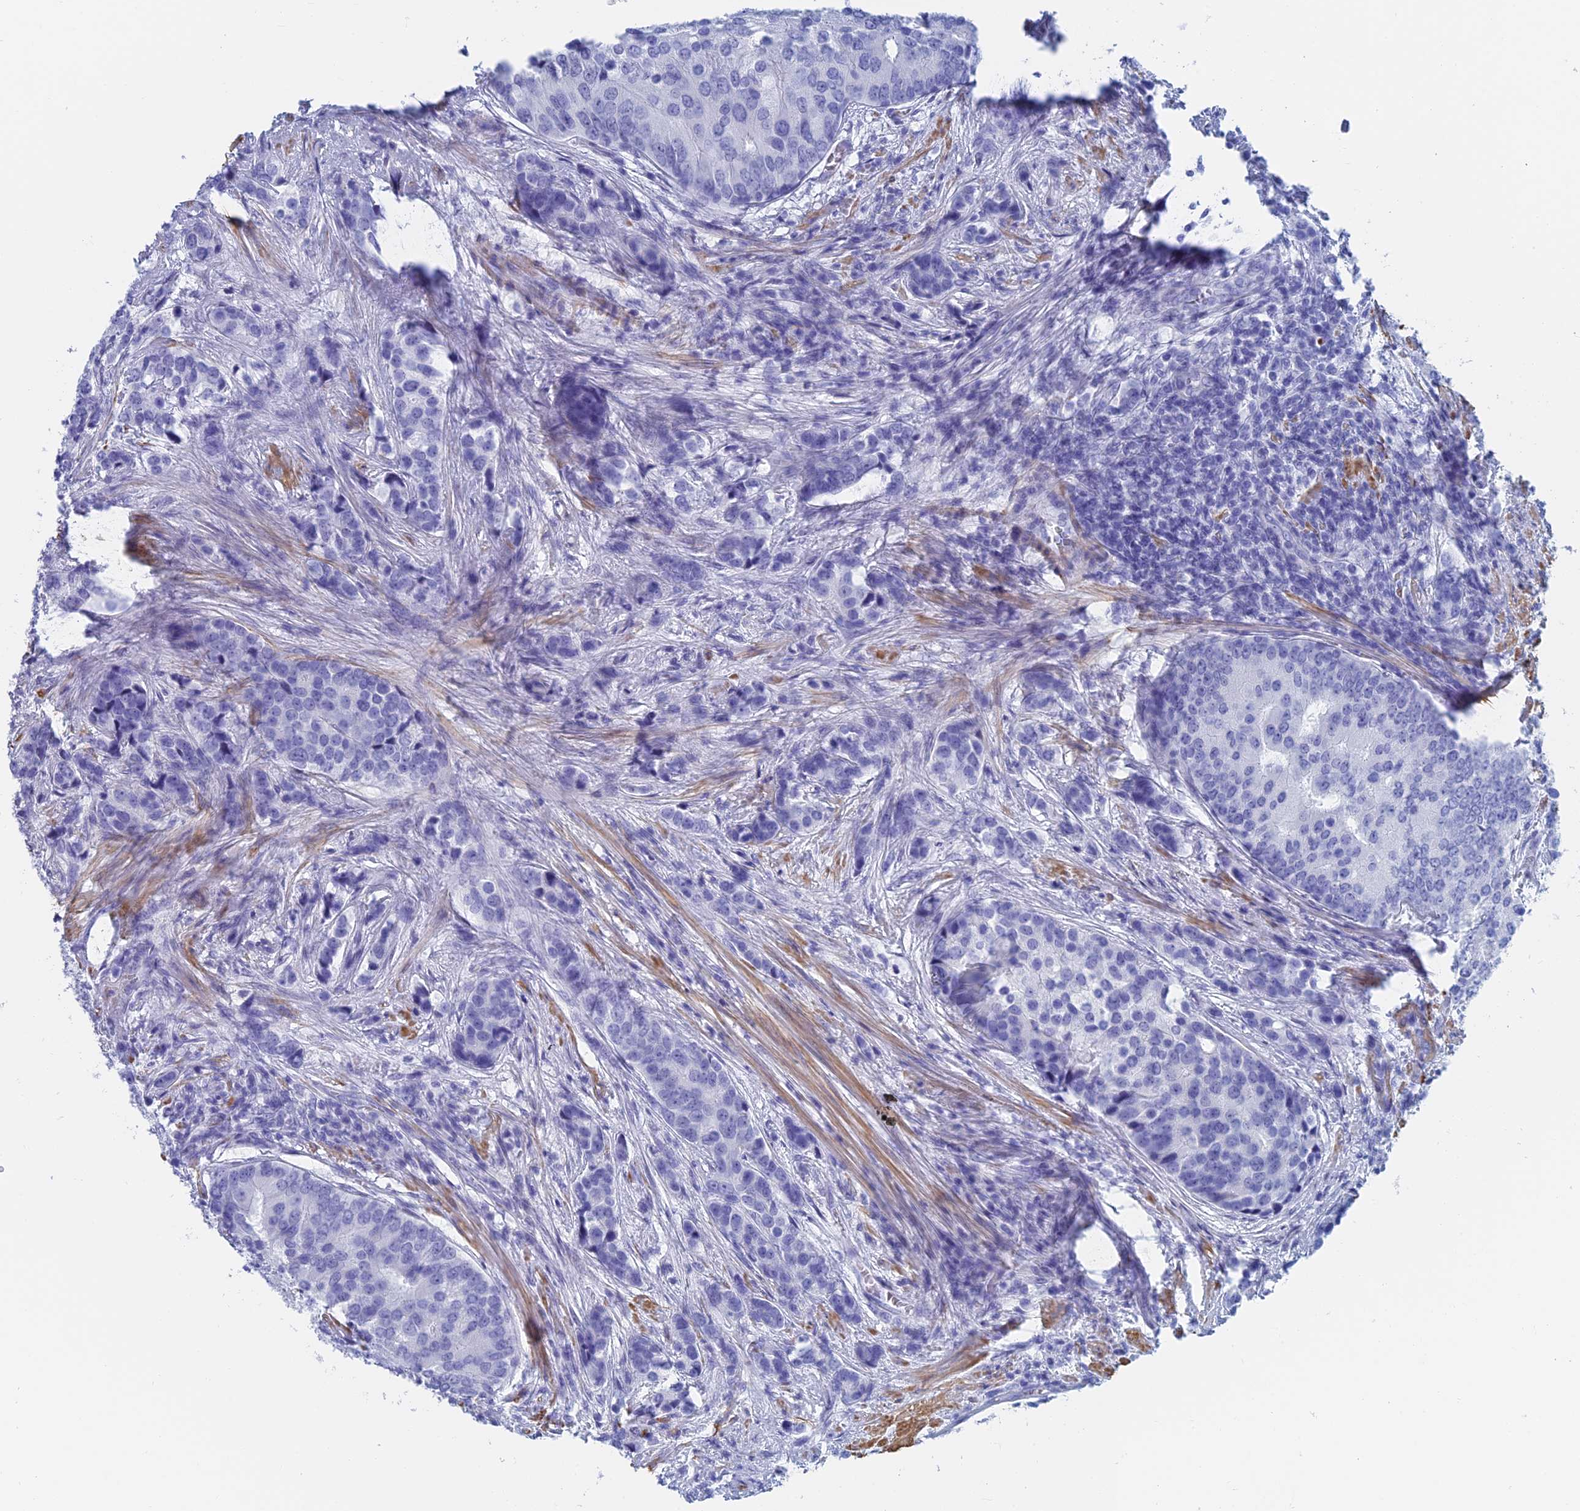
{"staining": {"intensity": "negative", "quantity": "none", "location": "none"}, "tissue": "prostate cancer", "cell_type": "Tumor cells", "image_type": "cancer", "snomed": [{"axis": "morphology", "description": "Adenocarcinoma, High grade"}, {"axis": "topography", "description": "Prostate"}], "caption": "Prostate cancer was stained to show a protein in brown. There is no significant staining in tumor cells.", "gene": "KCNK18", "patient": {"sex": "male", "age": 62}}